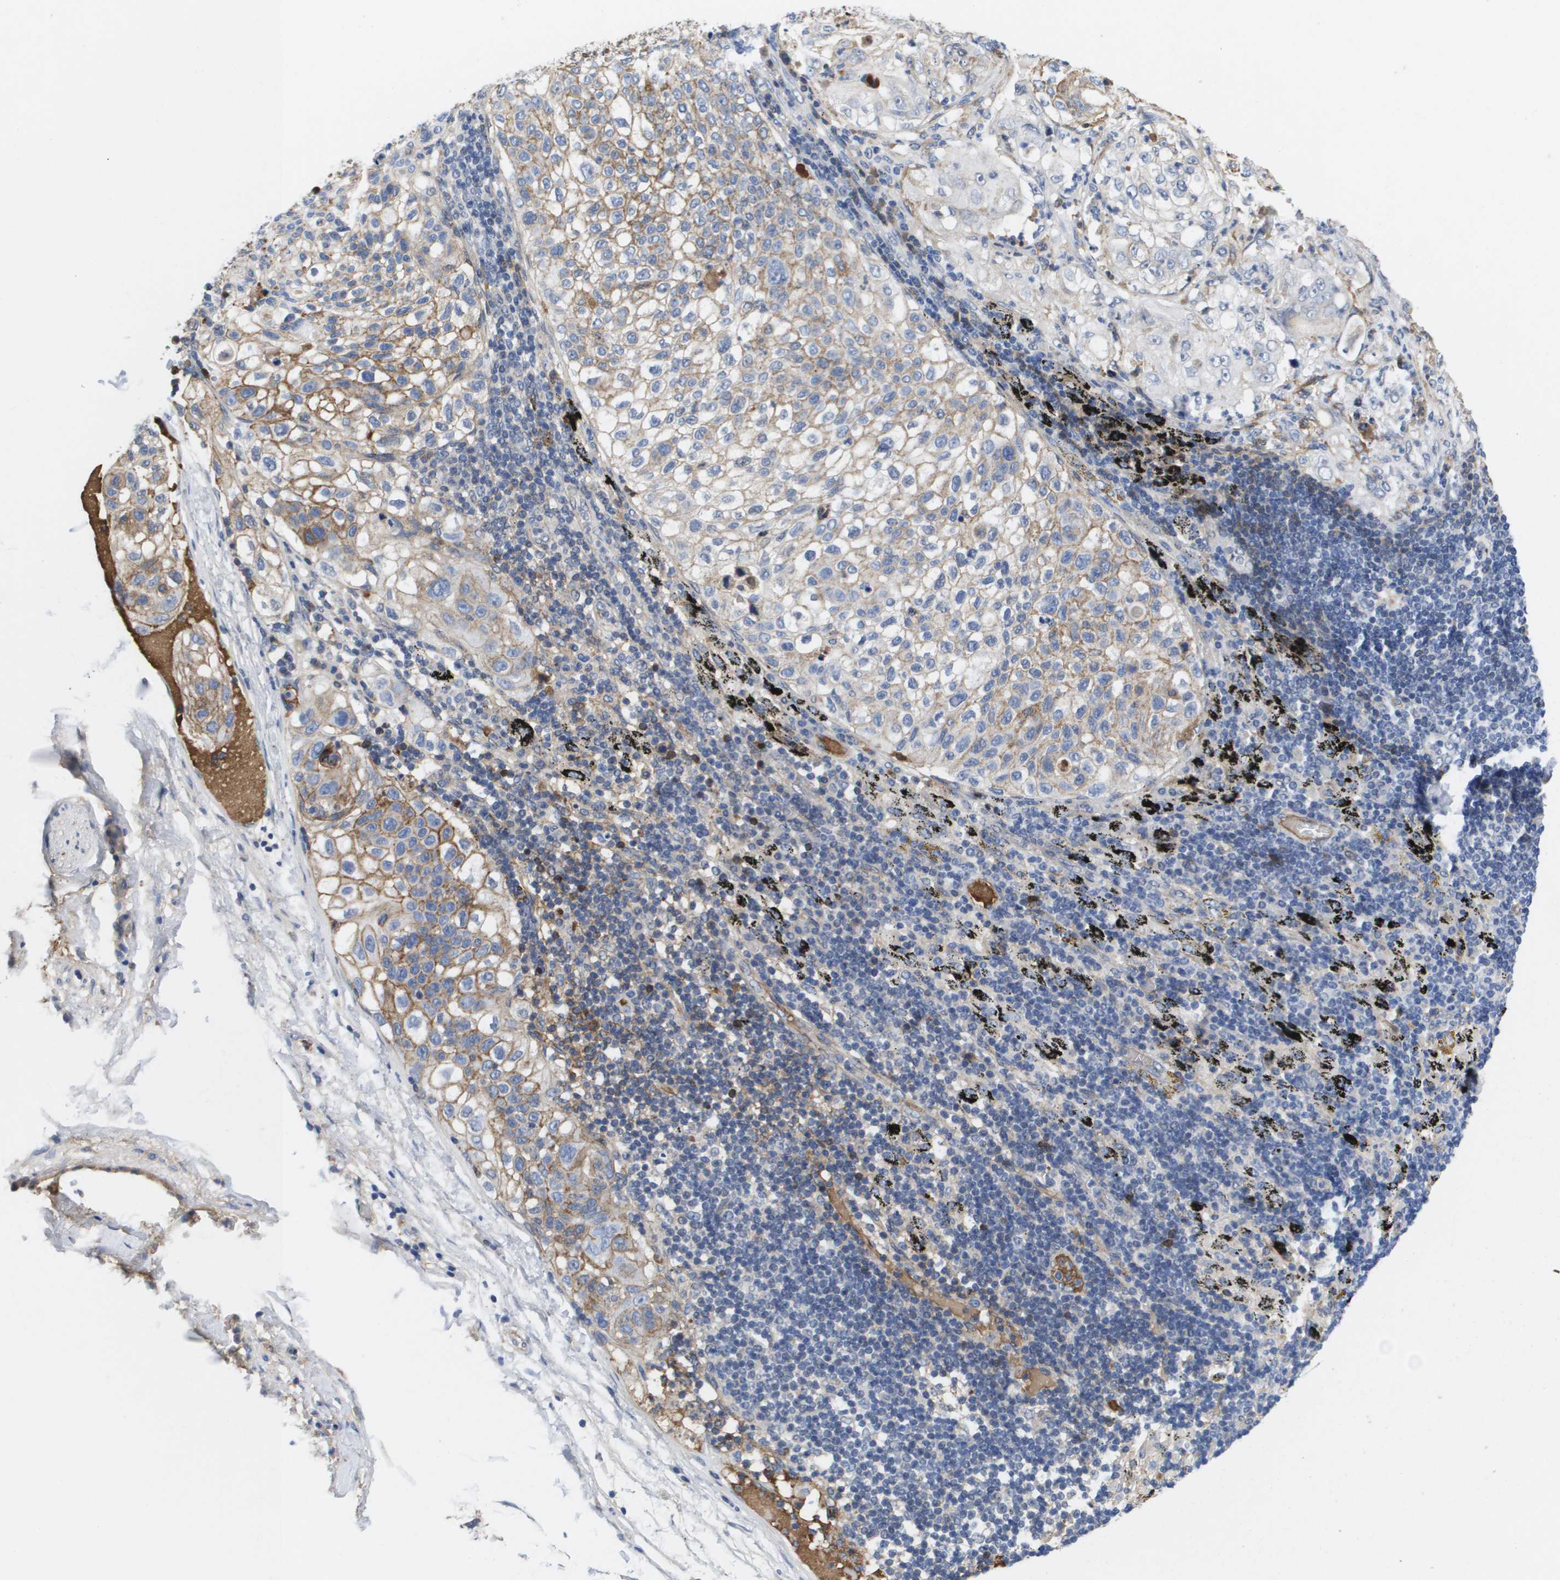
{"staining": {"intensity": "moderate", "quantity": "25%-75%", "location": "cytoplasmic/membranous"}, "tissue": "lung cancer", "cell_type": "Tumor cells", "image_type": "cancer", "snomed": [{"axis": "morphology", "description": "Inflammation, NOS"}, {"axis": "morphology", "description": "Squamous cell carcinoma, NOS"}, {"axis": "topography", "description": "Lymph node"}, {"axis": "topography", "description": "Soft tissue"}, {"axis": "topography", "description": "Lung"}], "caption": "The photomicrograph reveals immunohistochemical staining of lung cancer. There is moderate cytoplasmic/membranous positivity is identified in about 25%-75% of tumor cells.", "gene": "SERPINC1", "patient": {"sex": "male", "age": 66}}